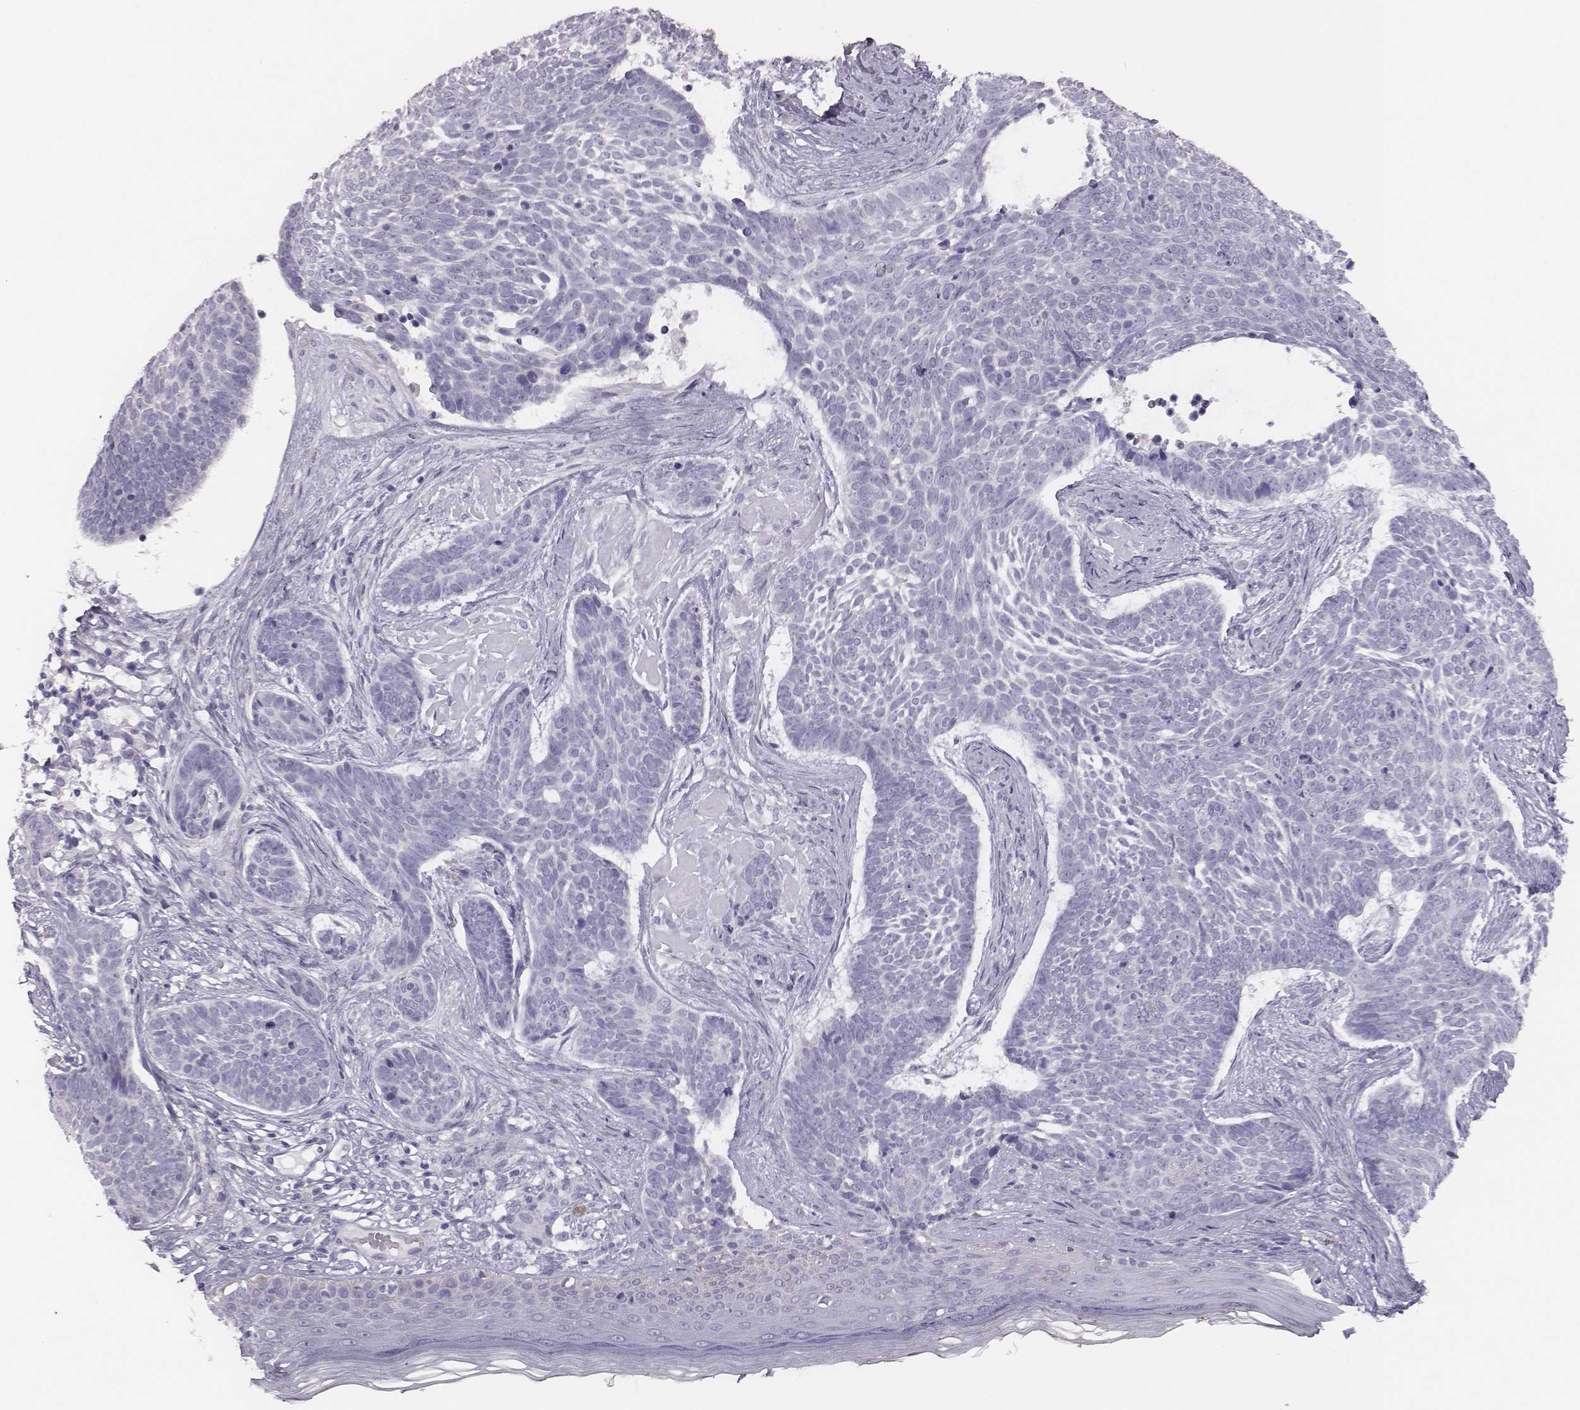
{"staining": {"intensity": "negative", "quantity": "none", "location": "none"}, "tissue": "skin cancer", "cell_type": "Tumor cells", "image_type": "cancer", "snomed": [{"axis": "morphology", "description": "Basal cell carcinoma"}, {"axis": "topography", "description": "Skin"}], "caption": "Image shows no protein staining in tumor cells of skin cancer tissue. The staining is performed using DAB (3,3'-diaminobenzidine) brown chromogen with nuclei counter-stained in using hematoxylin.", "gene": "GUCA1A", "patient": {"sex": "male", "age": 85}}